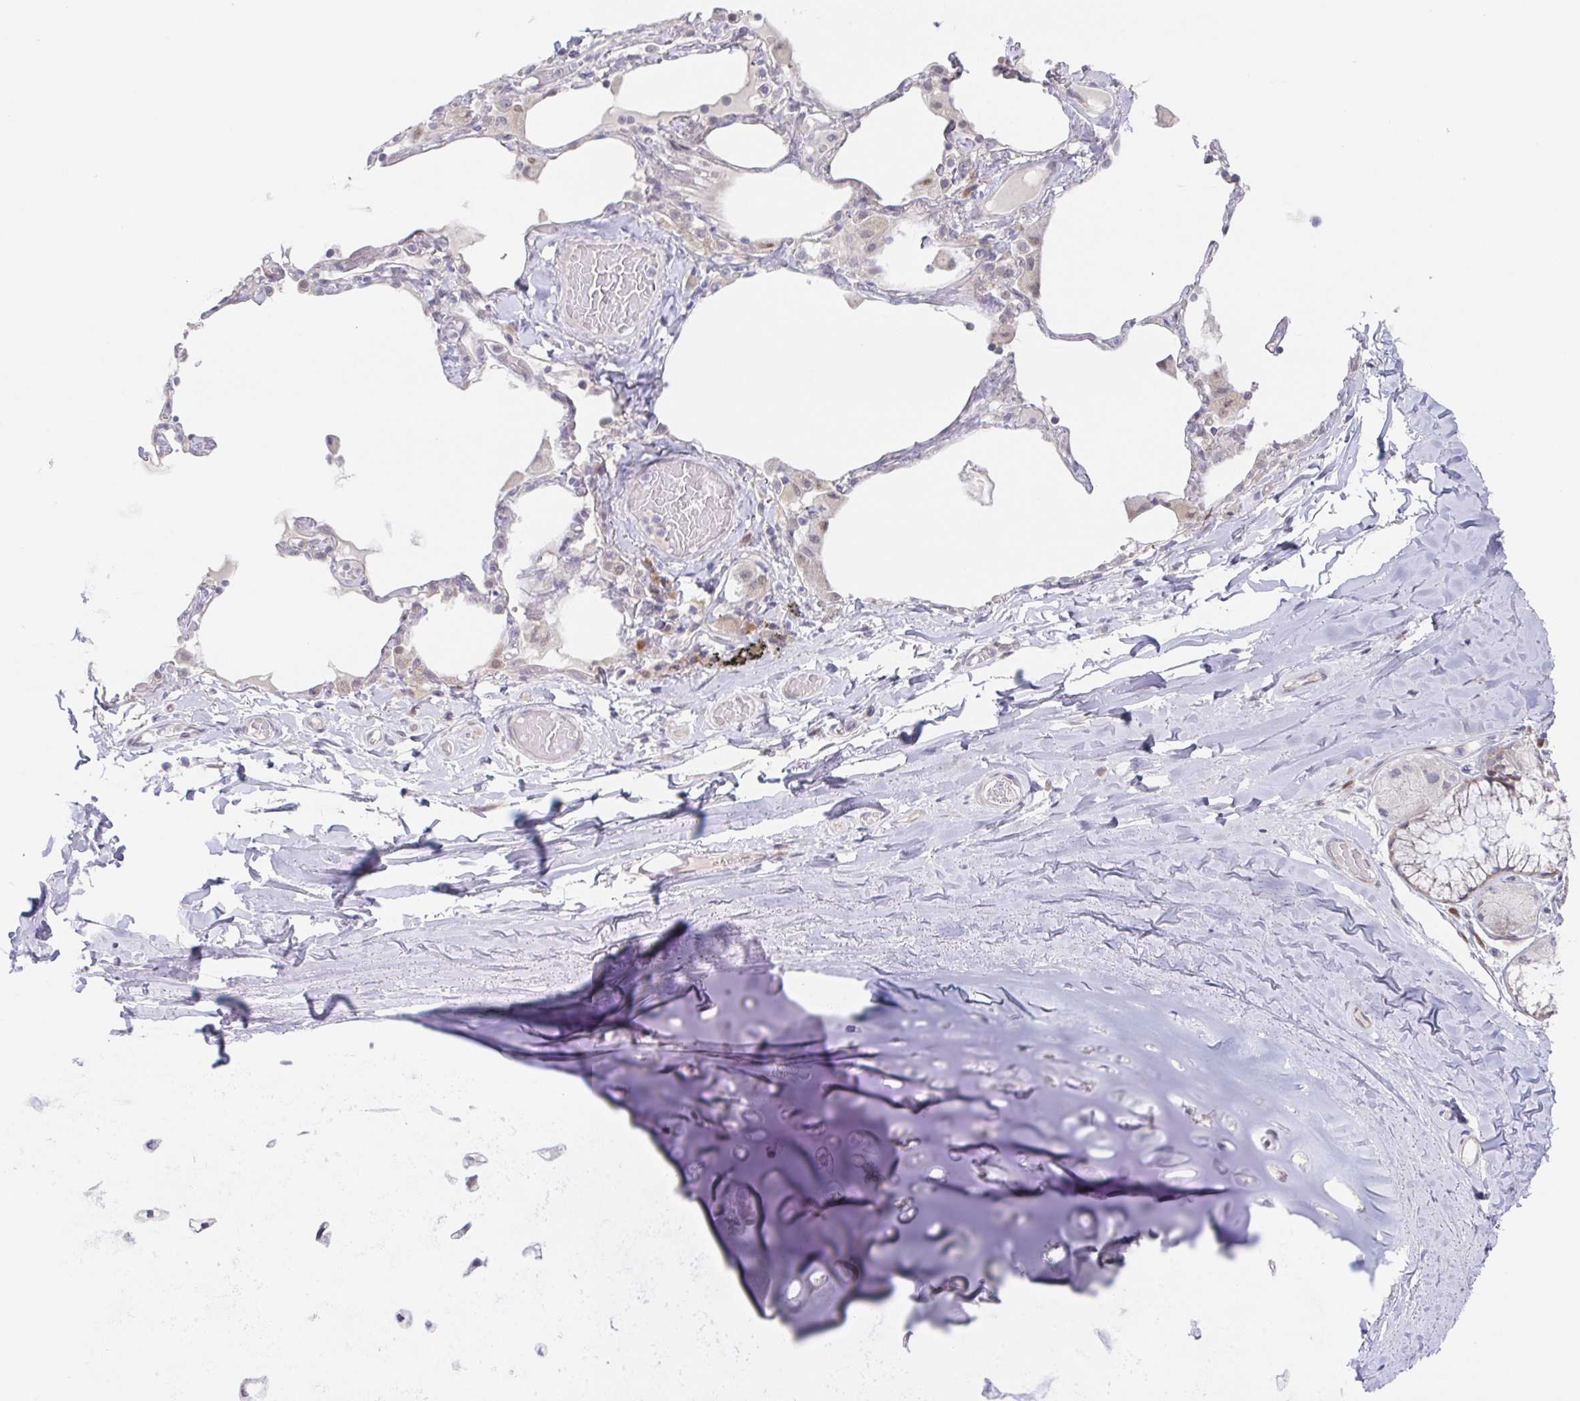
{"staining": {"intensity": "negative", "quantity": "none", "location": "none"}, "tissue": "soft tissue", "cell_type": "Chondrocytes", "image_type": "normal", "snomed": [{"axis": "morphology", "description": "Normal tissue, NOS"}, {"axis": "topography", "description": "Cartilage tissue"}, {"axis": "topography", "description": "Bronchus"}], "caption": "A micrograph of soft tissue stained for a protein reveals no brown staining in chondrocytes. (DAB (3,3'-diaminobenzidine) immunohistochemistry with hematoxylin counter stain).", "gene": "POU2F3", "patient": {"sex": "male", "age": 64}}